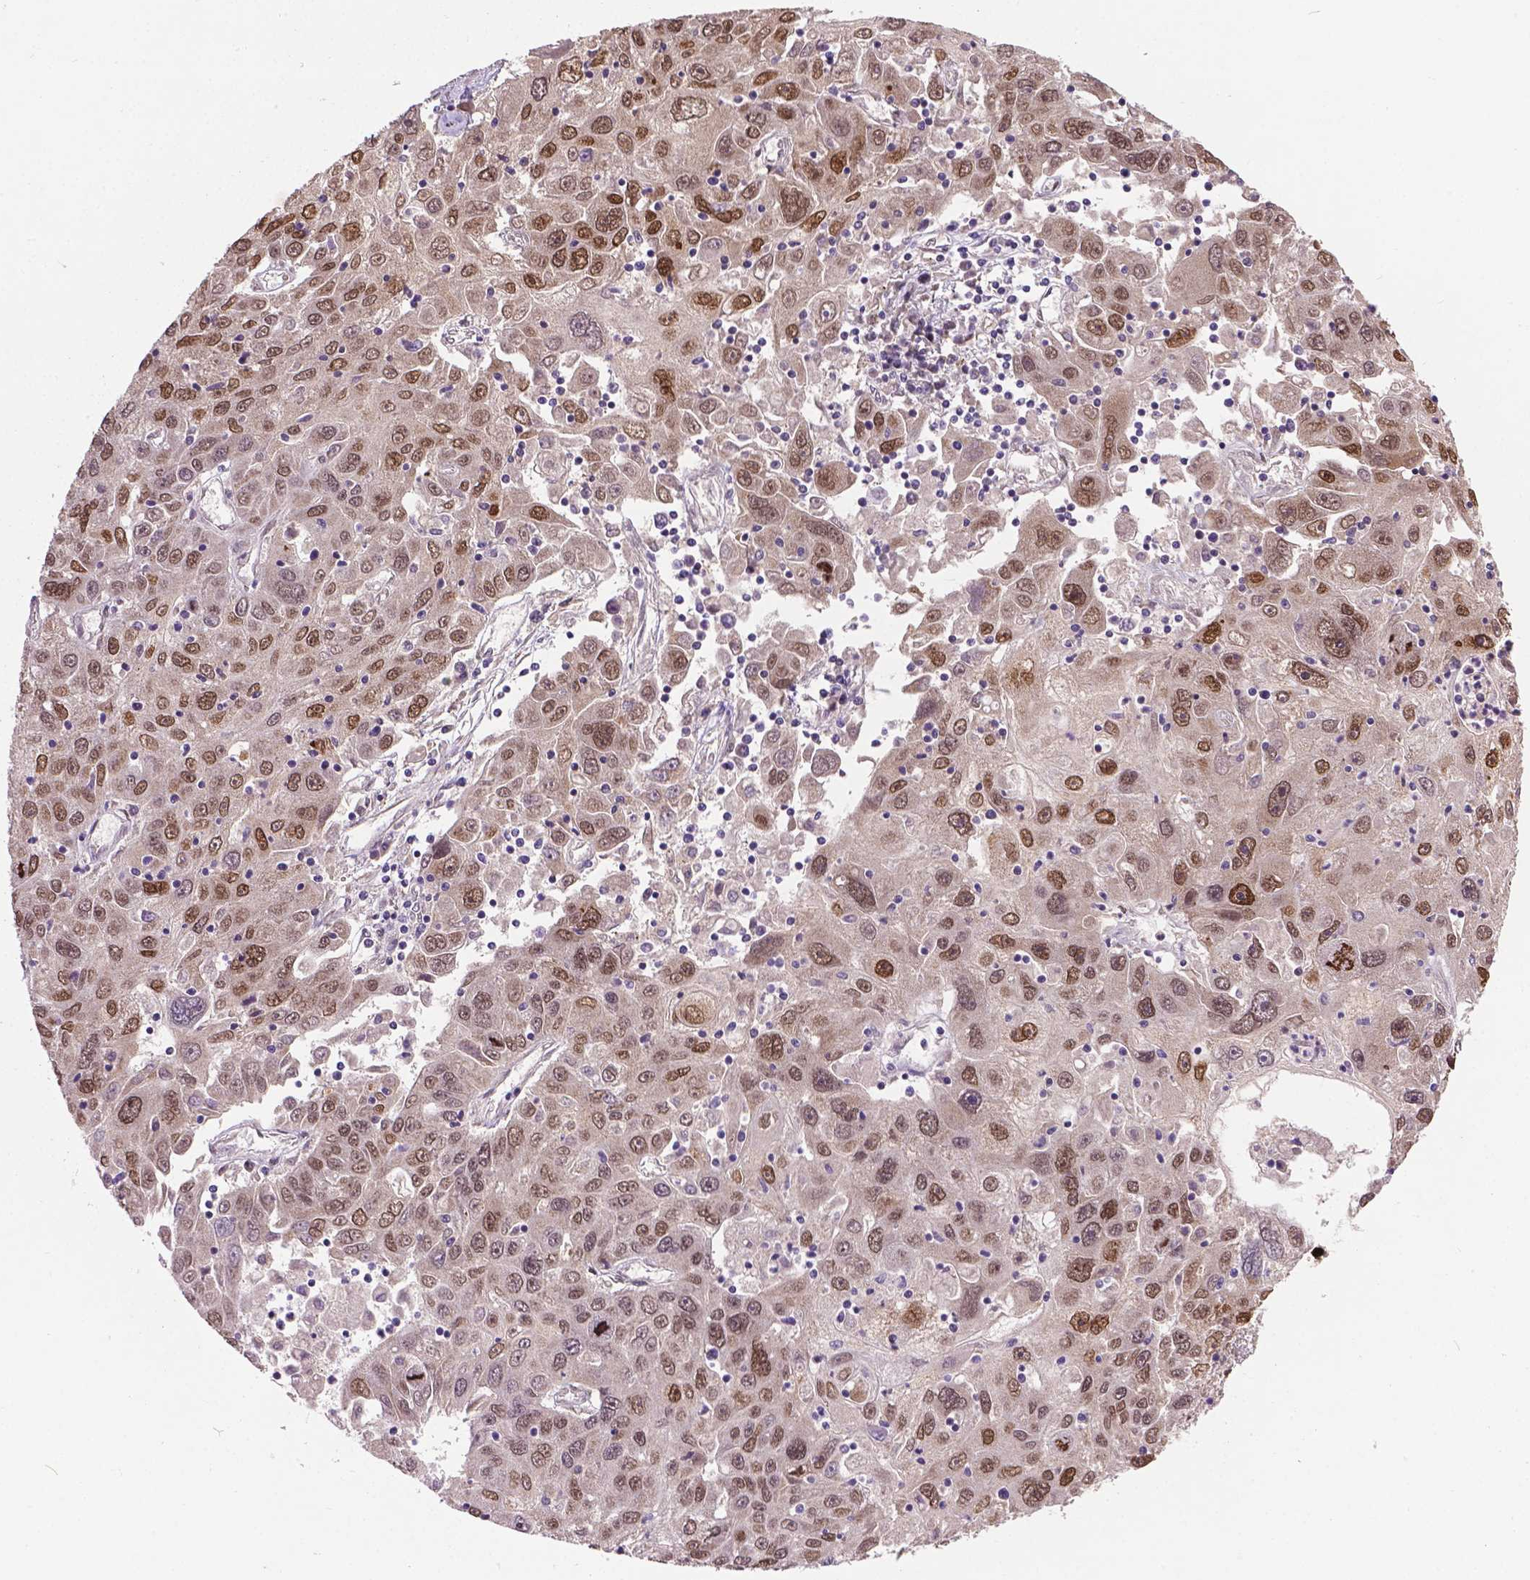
{"staining": {"intensity": "moderate", "quantity": ">75%", "location": "nuclear"}, "tissue": "stomach cancer", "cell_type": "Tumor cells", "image_type": "cancer", "snomed": [{"axis": "morphology", "description": "Adenocarcinoma, NOS"}, {"axis": "topography", "description": "Stomach"}], "caption": "Human adenocarcinoma (stomach) stained with a brown dye demonstrates moderate nuclear positive positivity in approximately >75% of tumor cells.", "gene": "IRF6", "patient": {"sex": "male", "age": 56}}